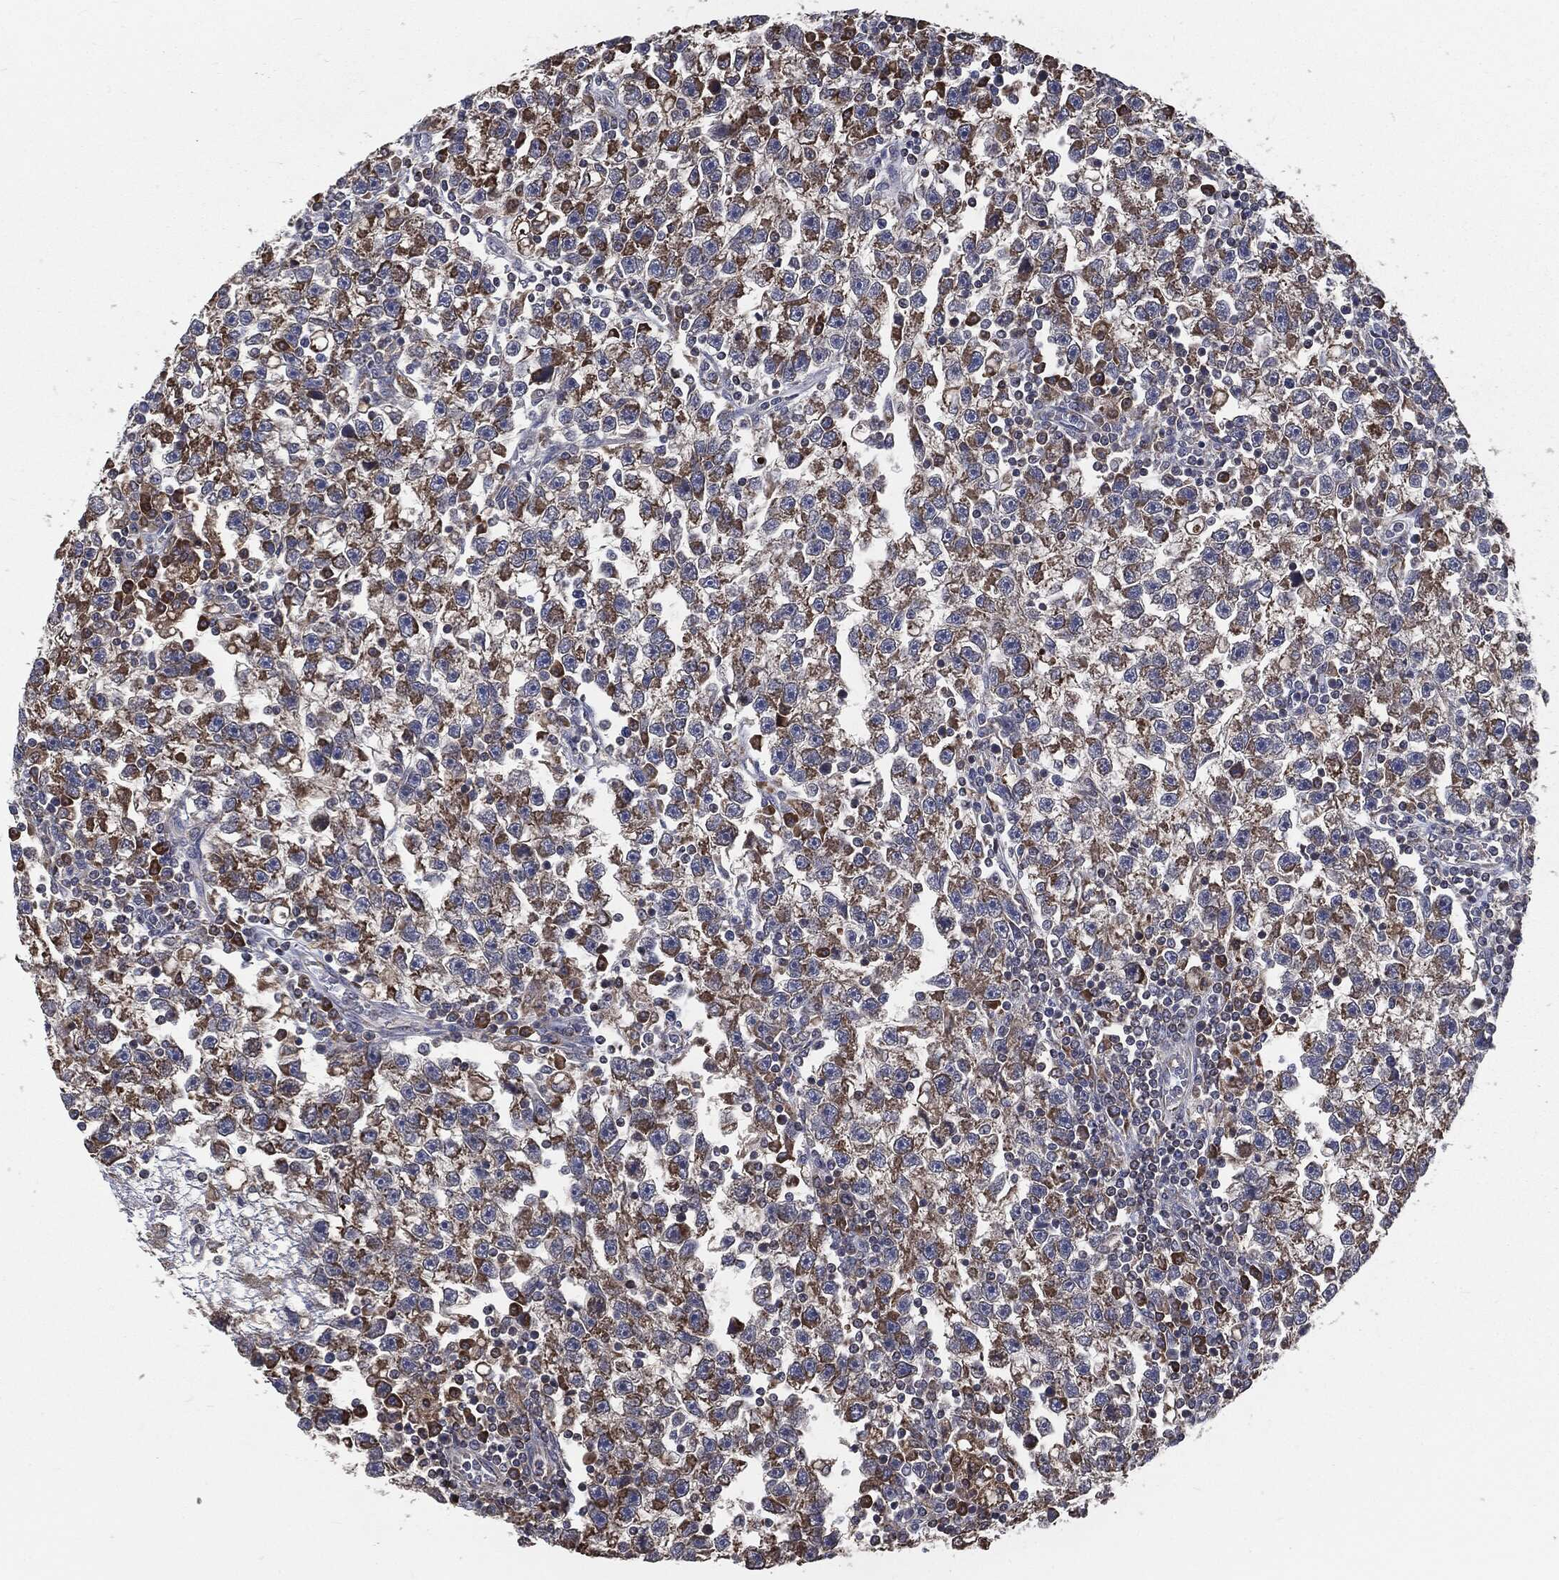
{"staining": {"intensity": "strong", "quantity": "25%-75%", "location": "cytoplasmic/membranous"}, "tissue": "testis cancer", "cell_type": "Tumor cells", "image_type": "cancer", "snomed": [{"axis": "morphology", "description": "Seminoma, NOS"}, {"axis": "topography", "description": "Testis"}], "caption": "High-power microscopy captured an immunohistochemistry image of seminoma (testis), revealing strong cytoplasmic/membranous positivity in approximately 25%-75% of tumor cells.", "gene": "PRDX4", "patient": {"sex": "male", "age": 47}}